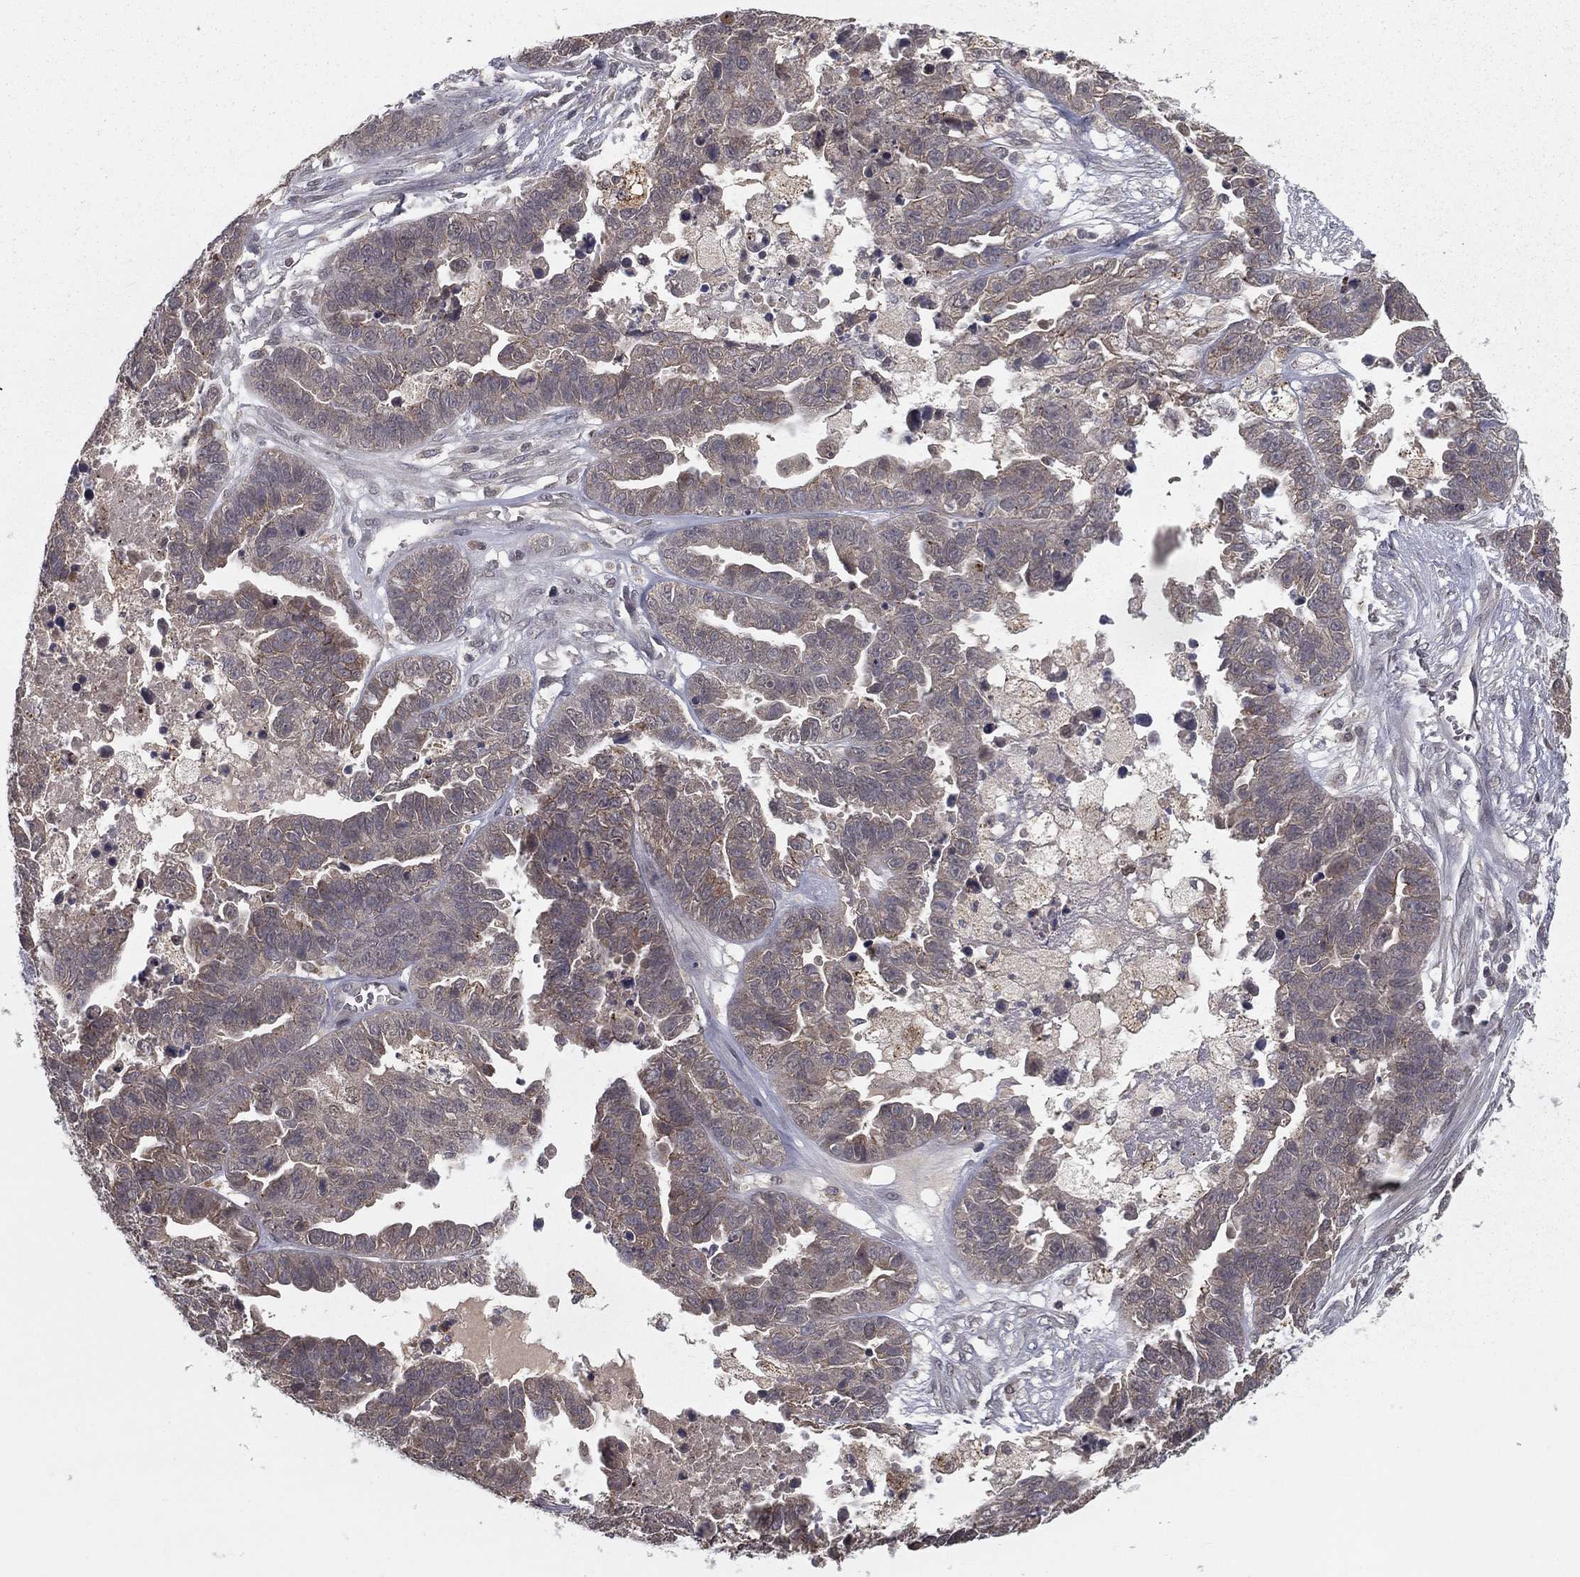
{"staining": {"intensity": "weak", "quantity": "<25%", "location": "cytoplasmic/membranous"}, "tissue": "ovarian cancer", "cell_type": "Tumor cells", "image_type": "cancer", "snomed": [{"axis": "morphology", "description": "Cystadenocarcinoma, serous, NOS"}, {"axis": "topography", "description": "Ovary"}], "caption": "Tumor cells show no significant protein positivity in ovarian cancer (serous cystadenocarcinoma).", "gene": "ZDHHC15", "patient": {"sex": "female", "age": 87}}